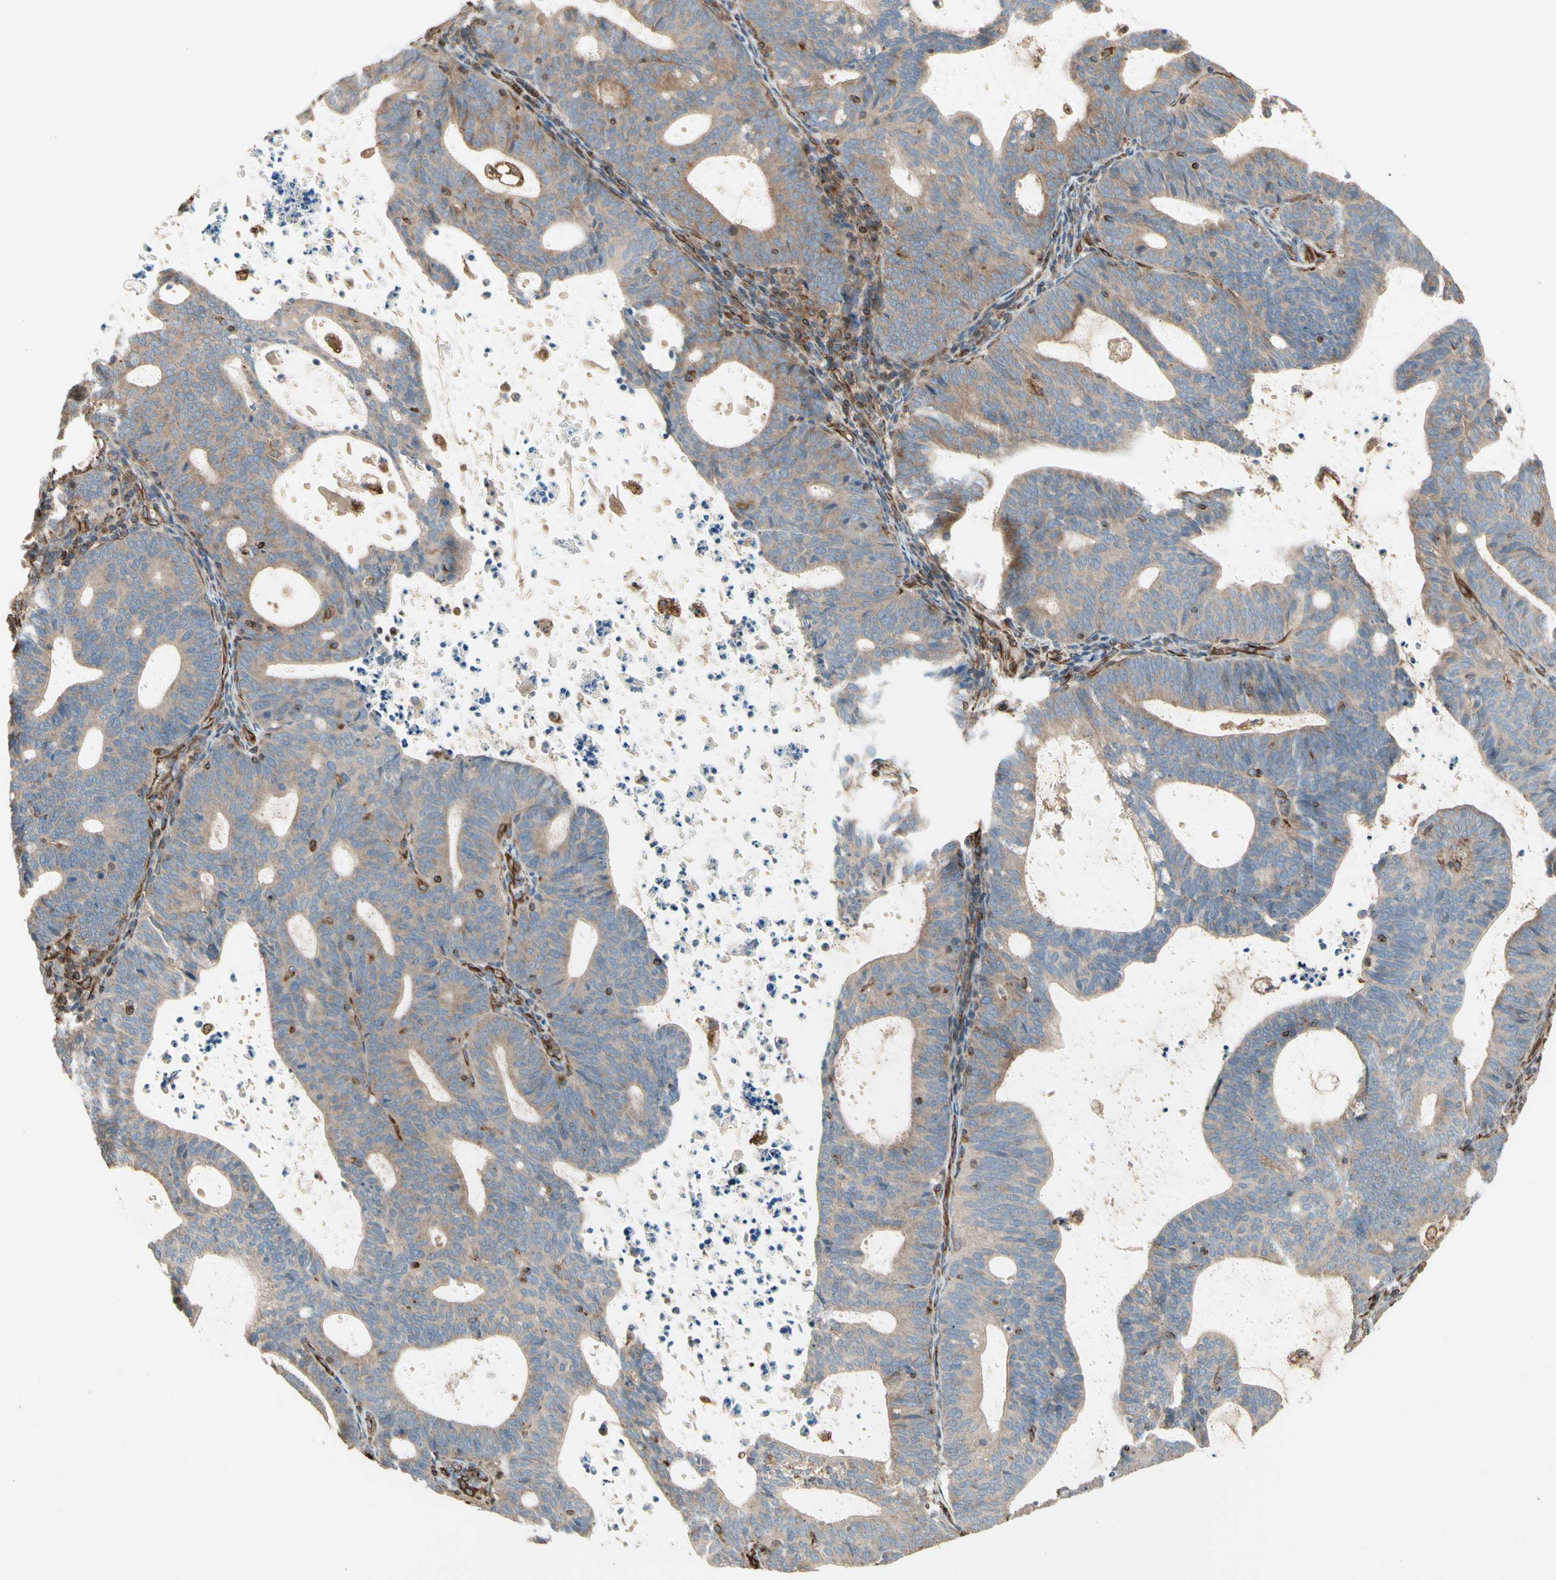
{"staining": {"intensity": "weak", "quantity": "25%-75%", "location": "cytoplasmic/membranous"}, "tissue": "endometrial cancer", "cell_type": "Tumor cells", "image_type": "cancer", "snomed": [{"axis": "morphology", "description": "Adenocarcinoma, NOS"}, {"axis": "topography", "description": "Uterus"}], "caption": "Immunohistochemistry (IHC) (DAB) staining of human endometrial cancer displays weak cytoplasmic/membranous protein staining in approximately 25%-75% of tumor cells.", "gene": "TRAF2", "patient": {"sex": "female", "age": 83}}